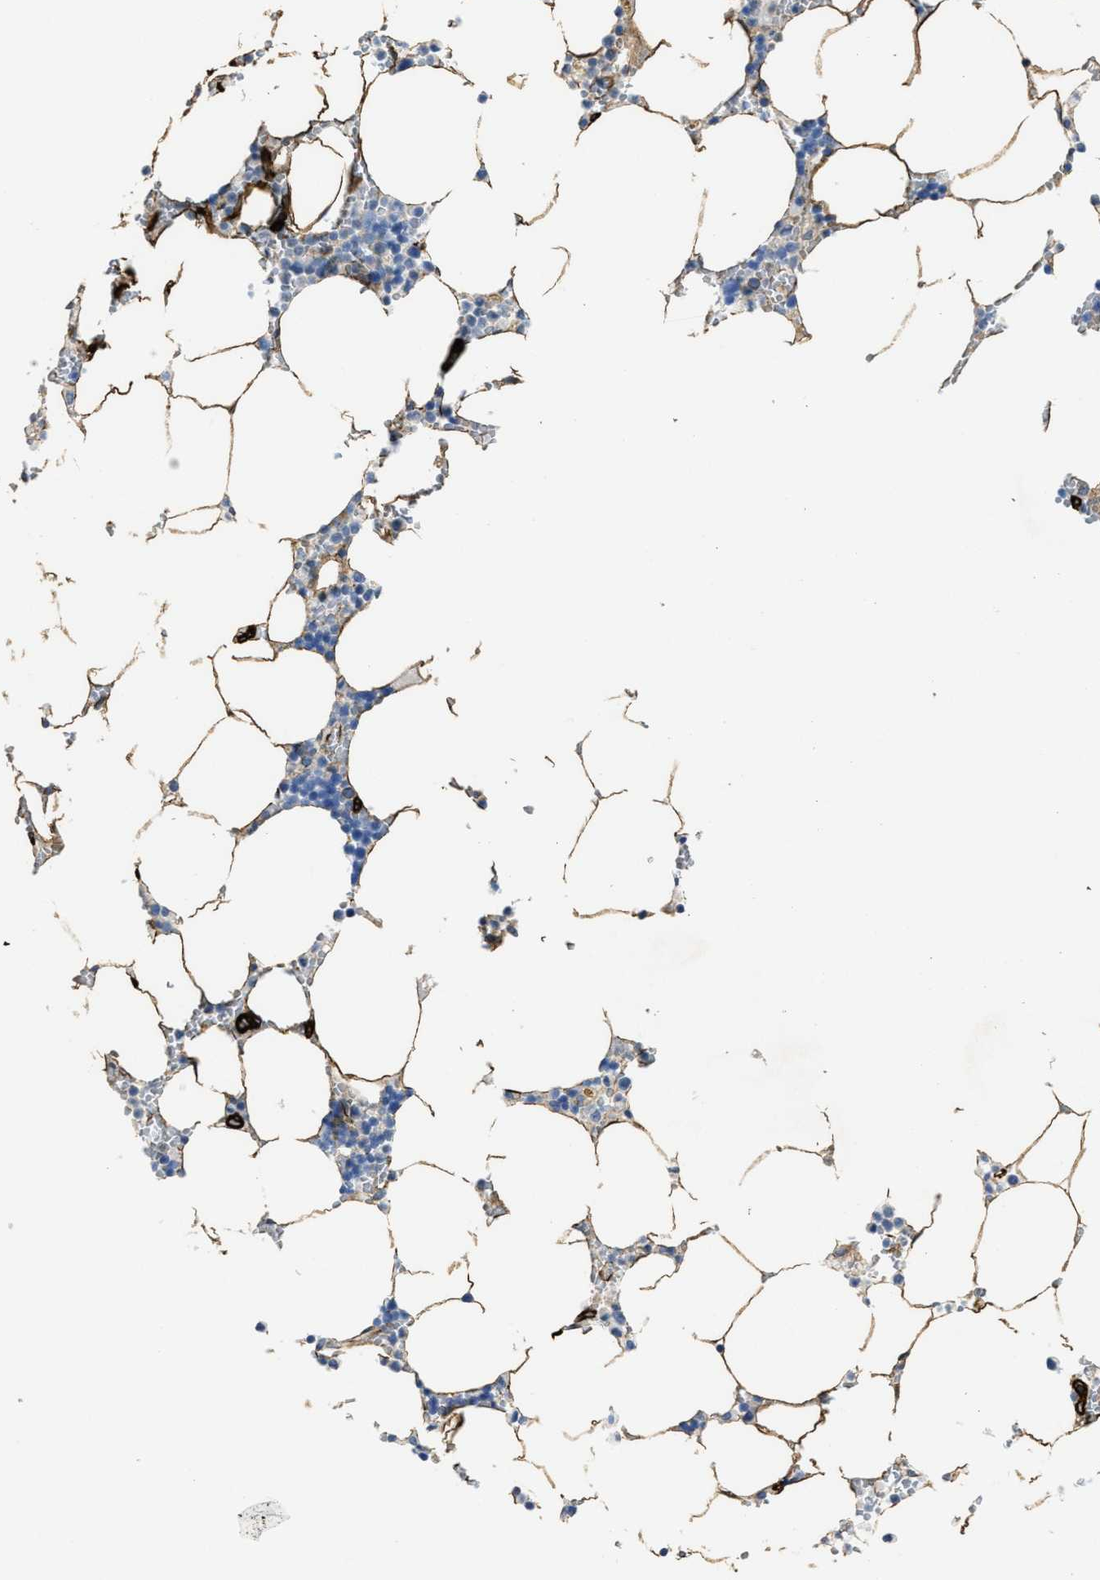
{"staining": {"intensity": "negative", "quantity": "none", "location": "none"}, "tissue": "bone marrow", "cell_type": "Hematopoietic cells", "image_type": "normal", "snomed": [{"axis": "morphology", "description": "Normal tissue, NOS"}, {"axis": "topography", "description": "Bone marrow"}], "caption": "IHC image of benign bone marrow: human bone marrow stained with DAB (3,3'-diaminobenzidine) shows no significant protein positivity in hematopoietic cells. (Brightfield microscopy of DAB (3,3'-diaminobenzidine) immunohistochemistry at high magnification).", "gene": "NAB1", "patient": {"sex": "male", "age": 70}}